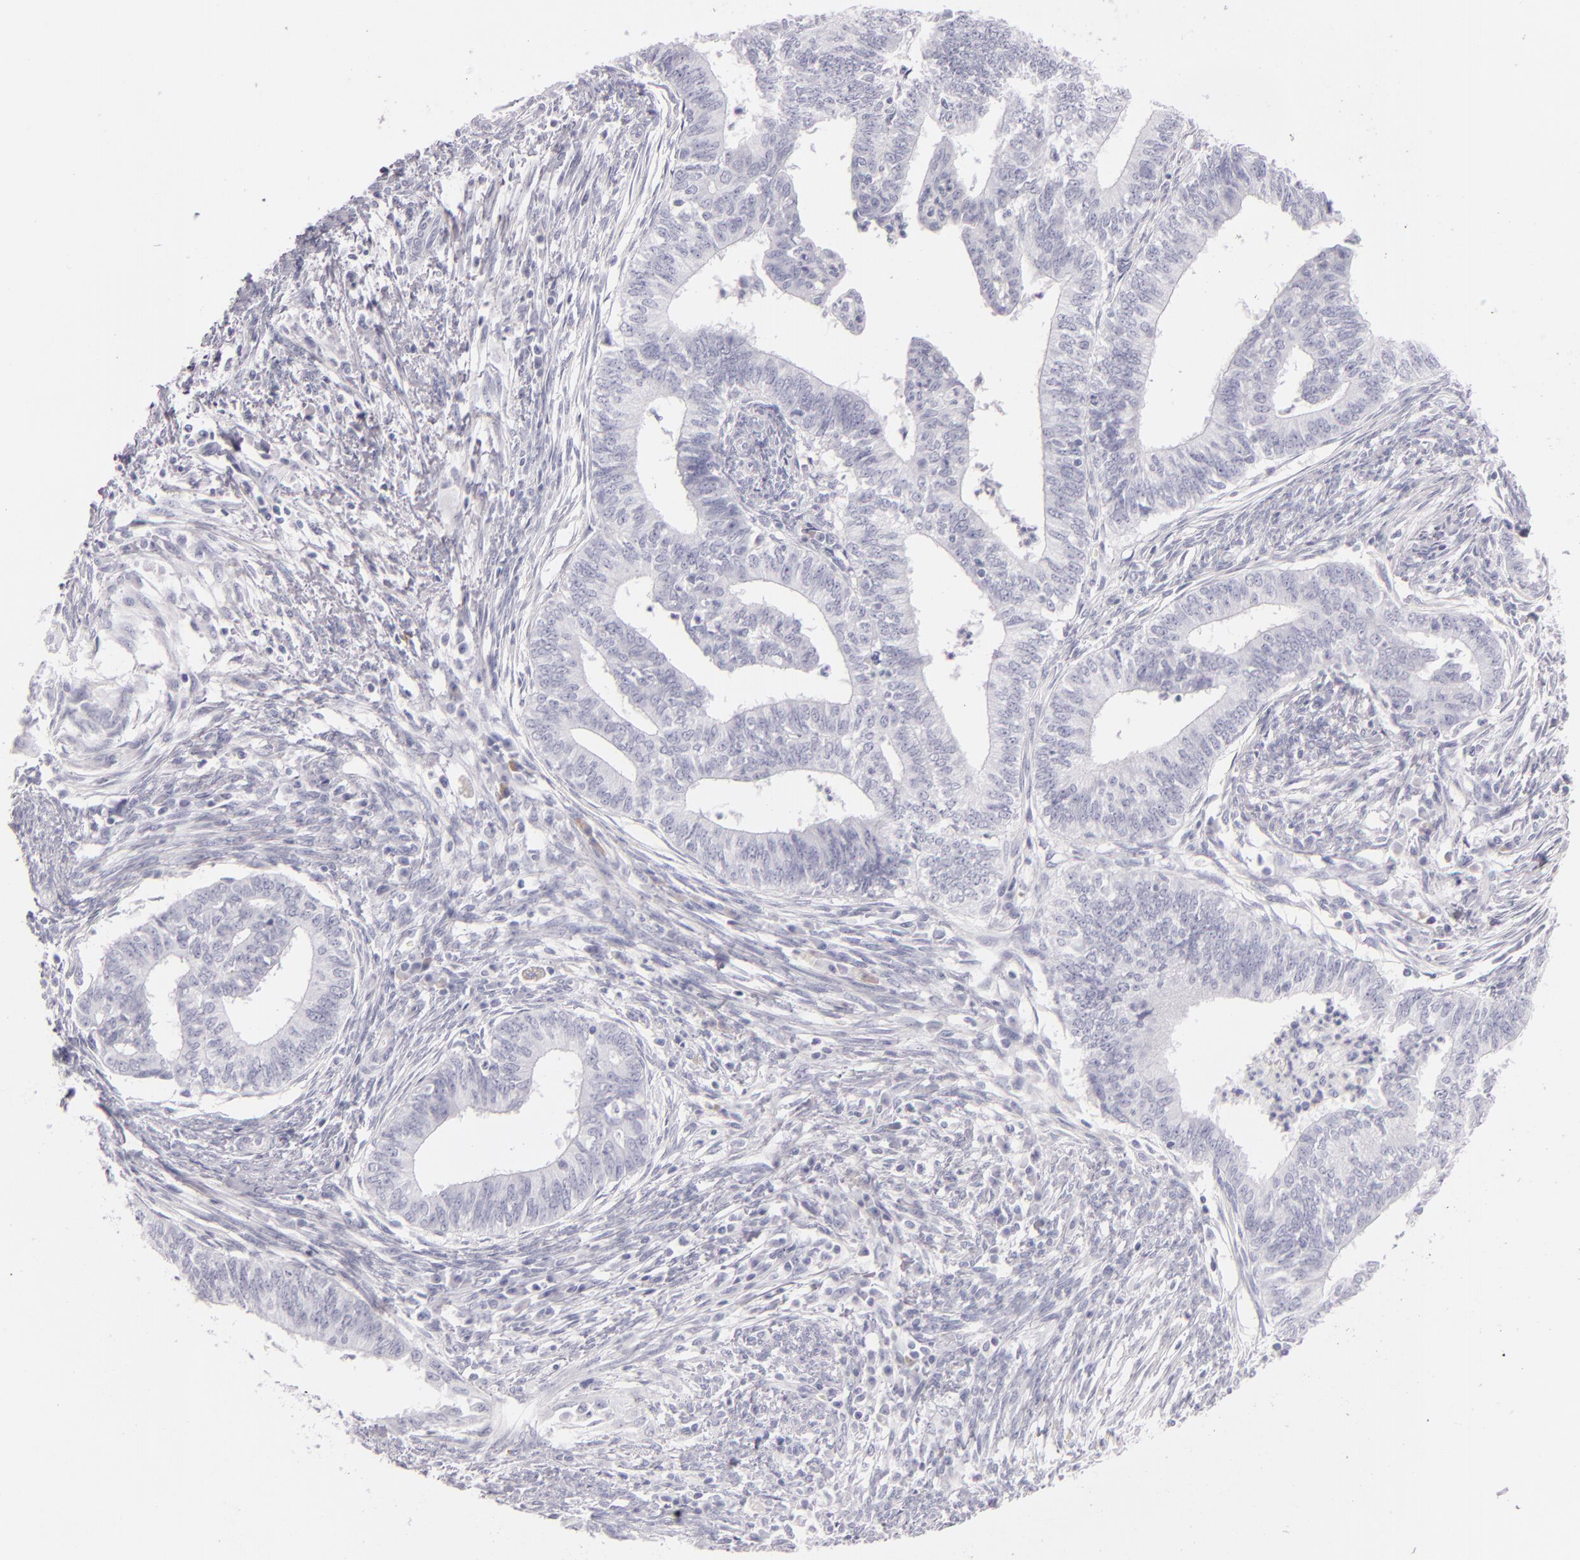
{"staining": {"intensity": "negative", "quantity": "none", "location": "none"}, "tissue": "endometrial cancer", "cell_type": "Tumor cells", "image_type": "cancer", "snomed": [{"axis": "morphology", "description": "Adenocarcinoma, NOS"}, {"axis": "topography", "description": "Endometrium"}], "caption": "Tumor cells are negative for protein expression in human endometrial adenocarcinoma.", "gene": "FABP1", "patient": {"sex": "female", "age": 66}}